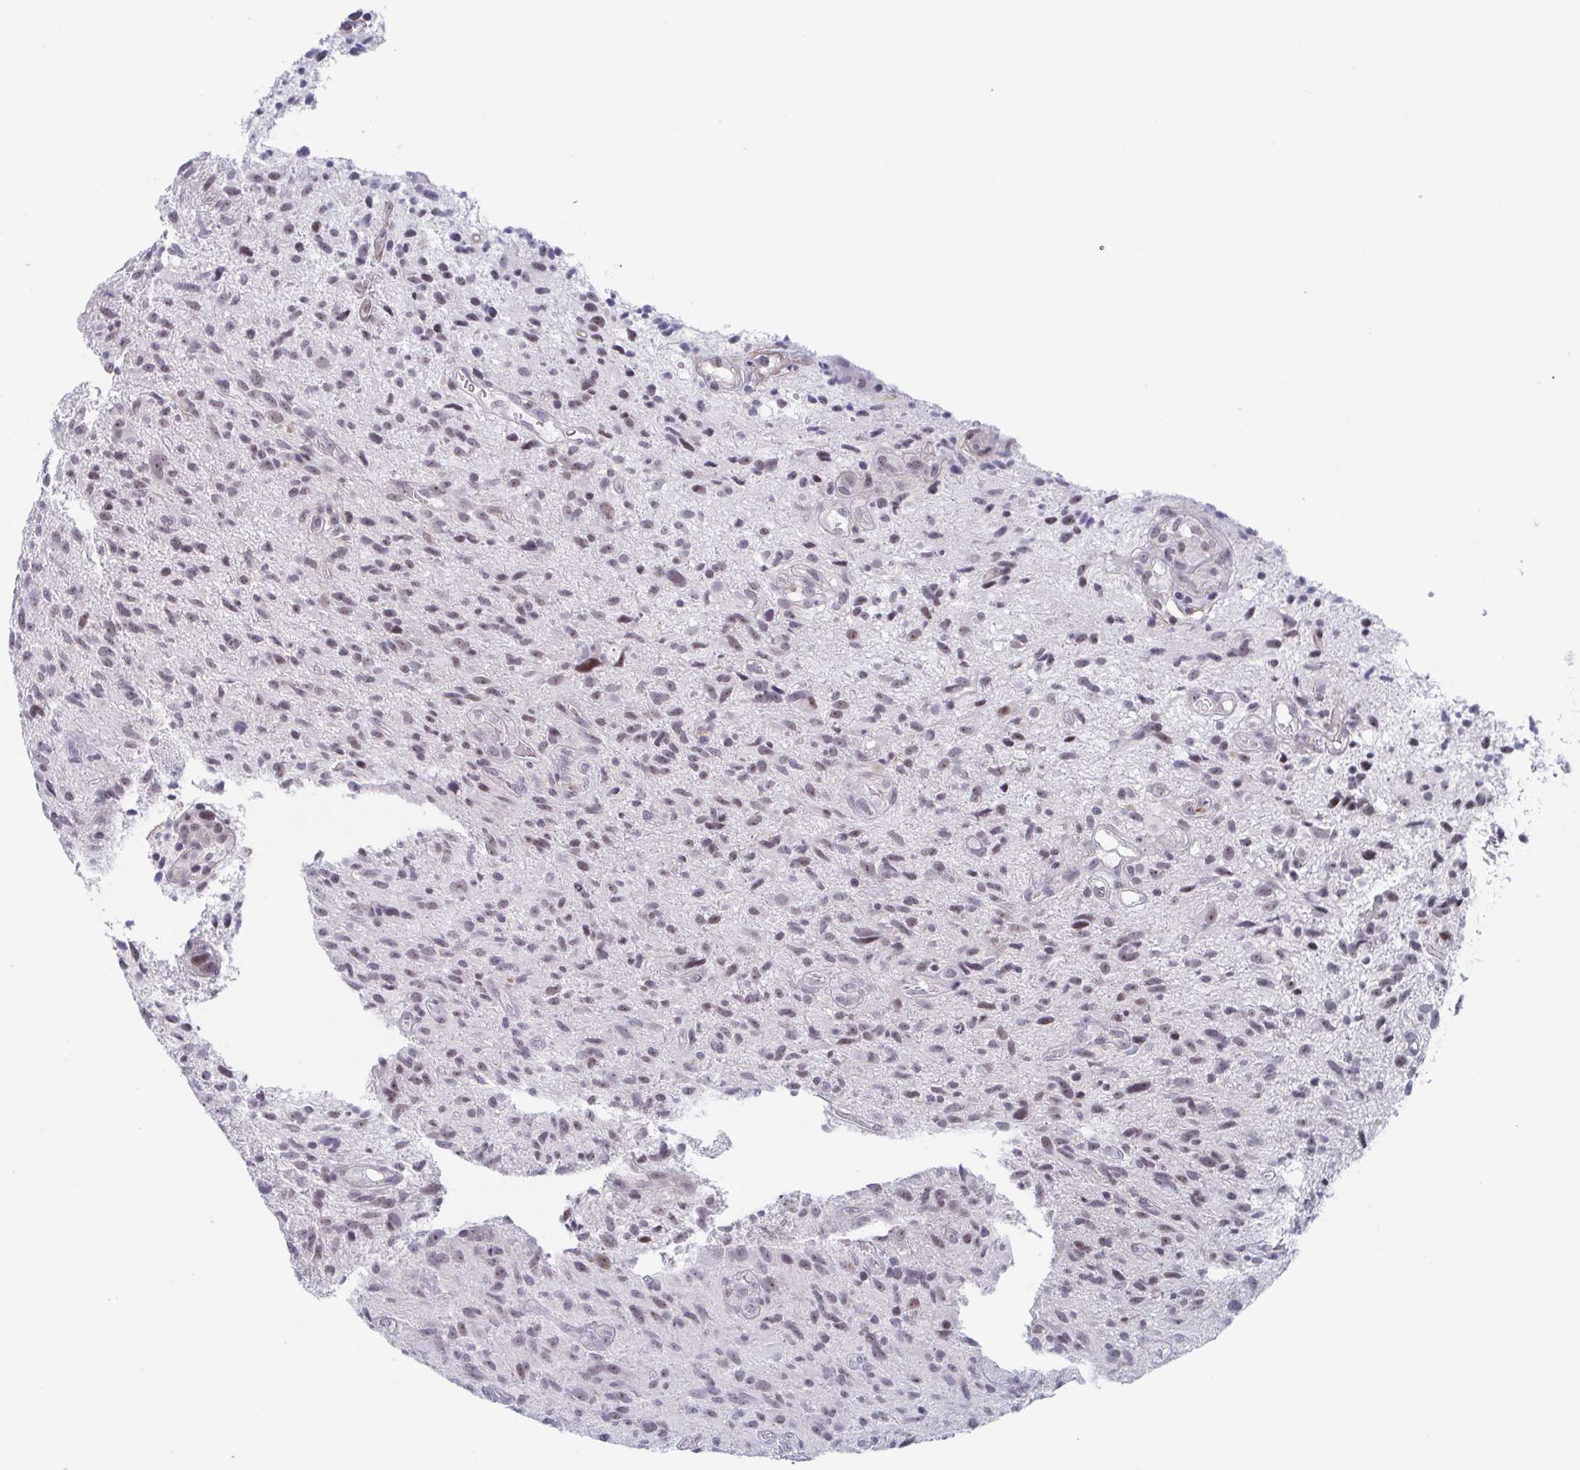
{"staining": {"intensity": "weak", "quantity": "<25%", "location": "nuclear"}, "tissue": "glioma", "cell_type": "Tumor cells", "image_type": "cancer", "snomed": [{"axis": "morphology", "description": "Glioma, malignant, High grade"}, {"axis": "topography", "description": "Brain"}], "caption": "Immunohistochemistry (IHC) of human glioma shows no positivity in tumor cells.", "gene": "EXOSC7", "patient": {"sex": "male", "age": 75}}